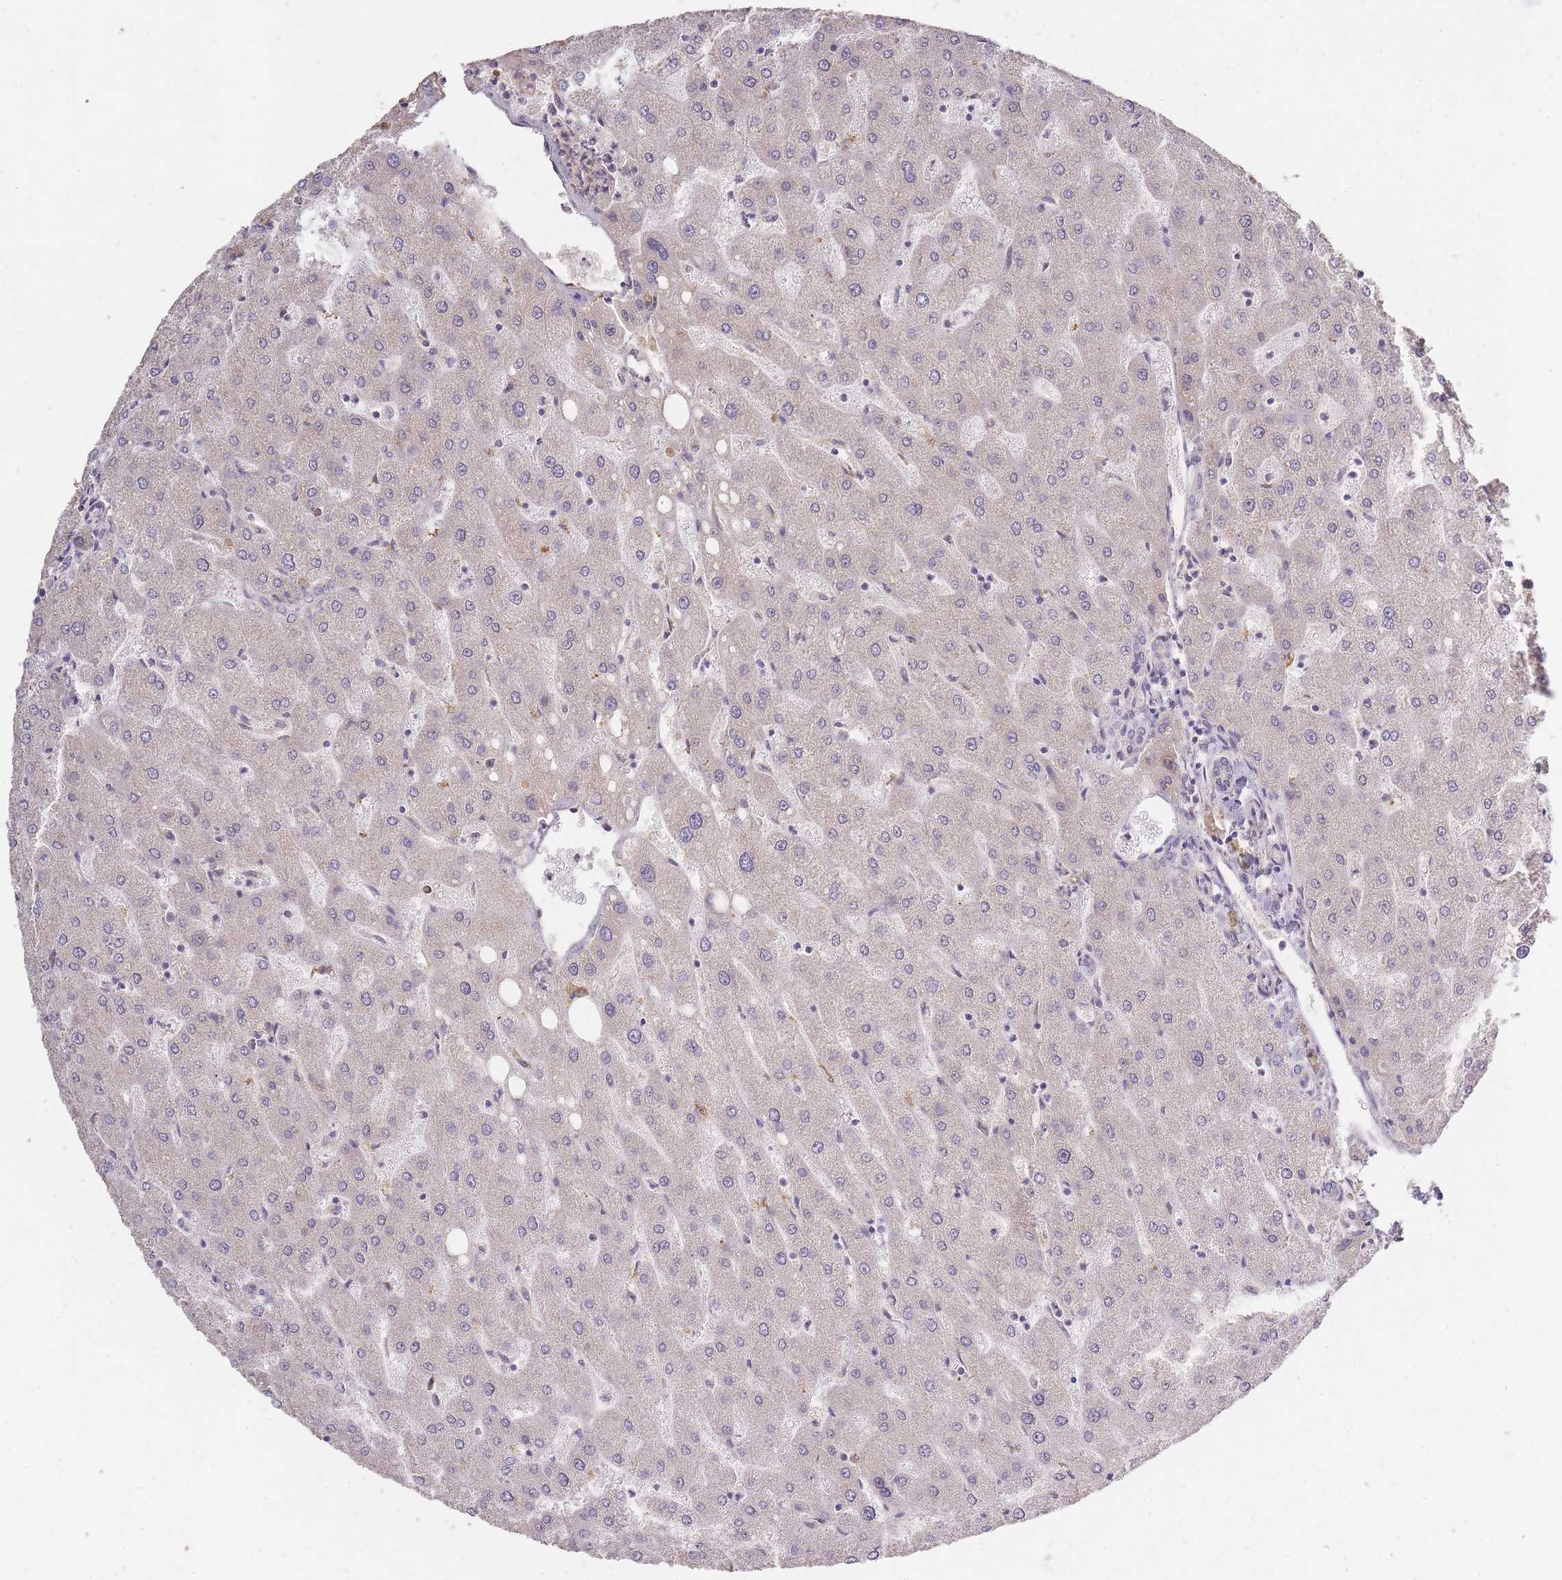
{"staining": {"intensity": "negative", "quantity": "none", "location": "none"}, "tissue": "liver", "cell_type": "Cholangiocytes", "image_type": "normal", "snomed": [{"axis": "morphology", "description": "Normal tissue, NOS"}, {"axis": "topography", "description": "Liver"}], "caption": "Immunohistochemistry histopathology image of benign liver: liver stained with DAB shows no significant protein expression in cholangiocytes. (Stains: DAB (3,3'-diaminobenzidine) immunohistochemistry (IHC) with hematoxylin counter stain, Microscopy: brightfield microscopy at high magnification).", "gene": "SMIM14", "patient": {"sex": "male", "age": 67}}